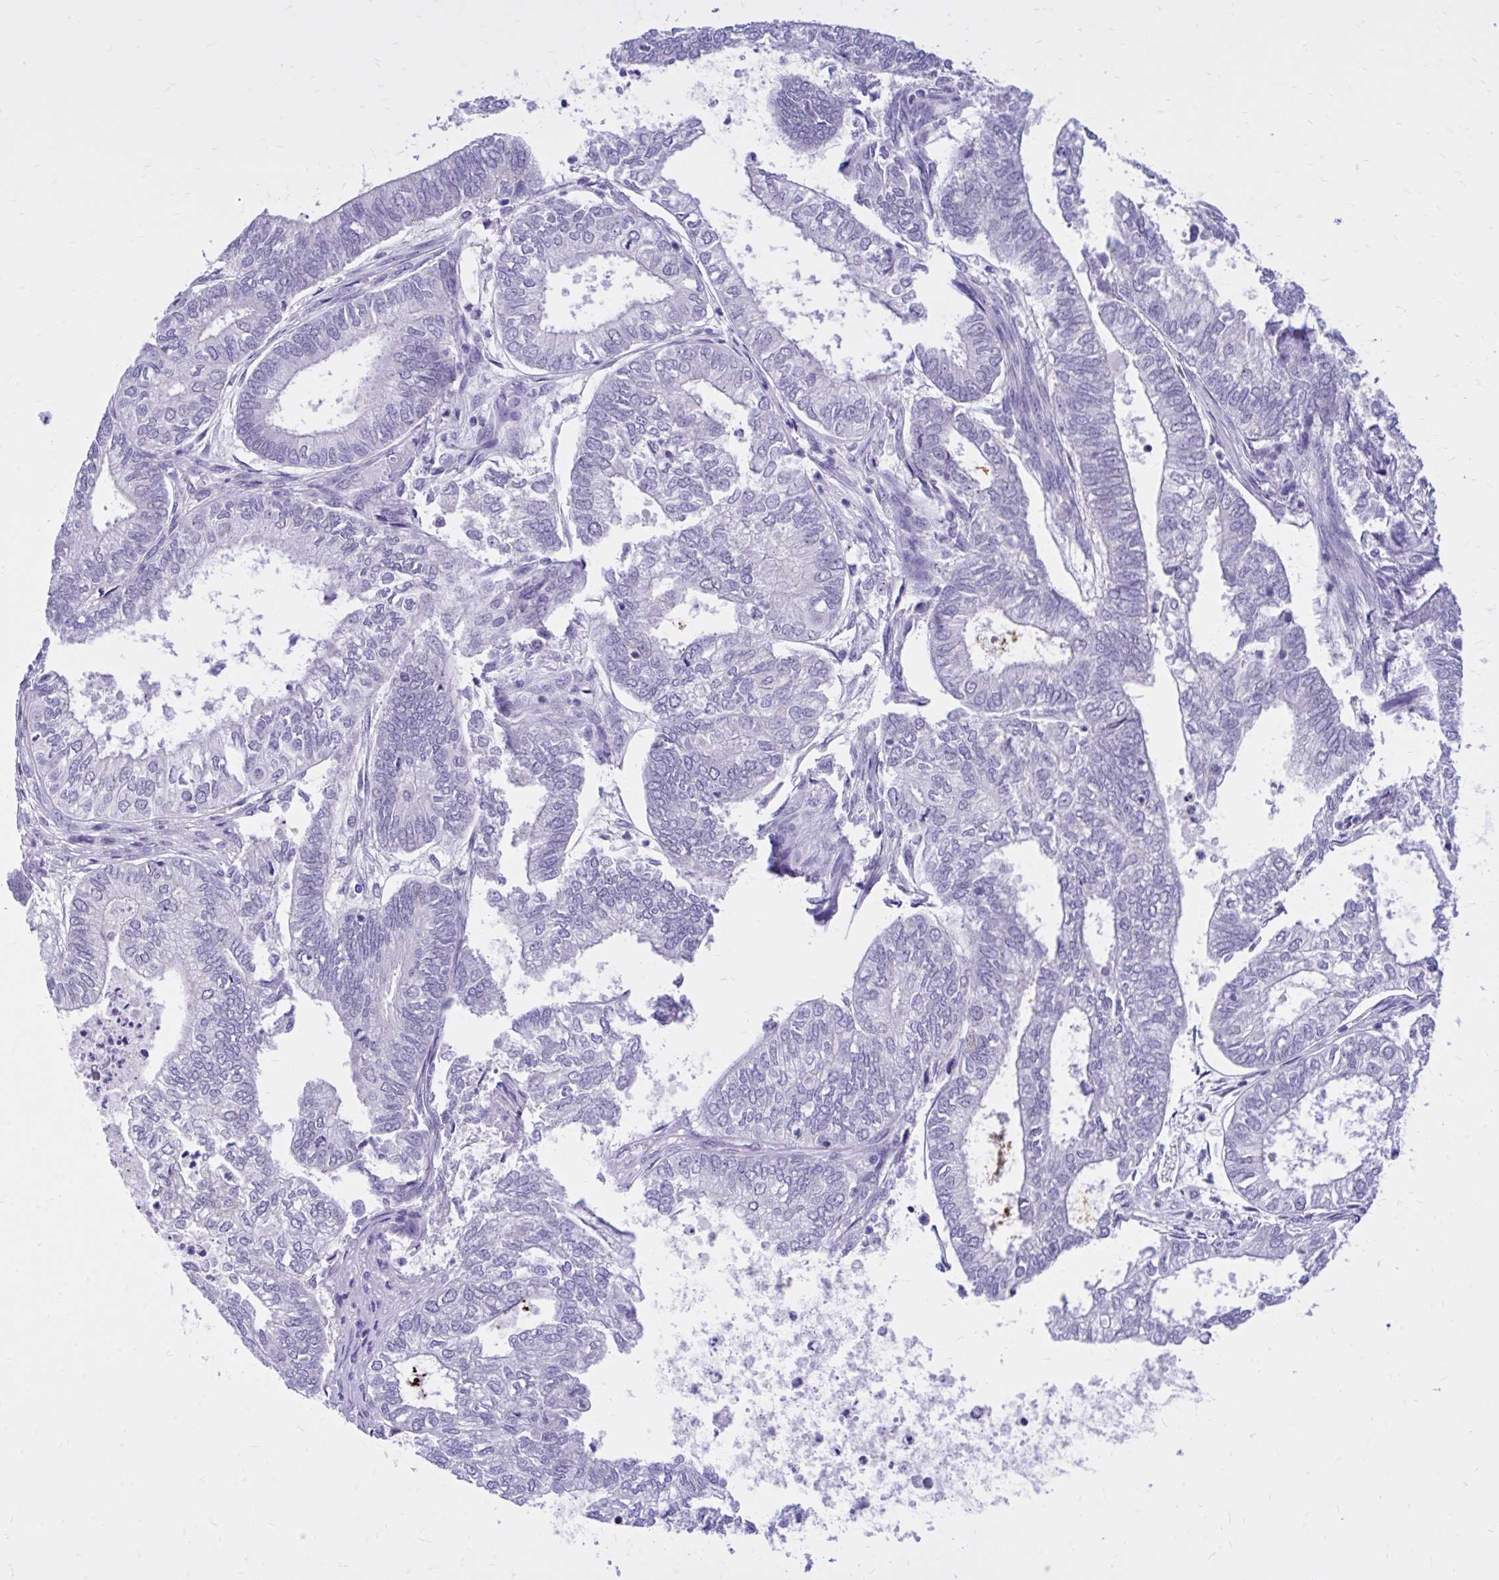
{"staining": {"intensity": "negative", "quantity": "none", "location": "none"}, "tissue": "ovarian cancer", "cell_type": "Tumor cells", "image_type": "cancer", "snomed": [{"axis": "morphology", "description": "Carcinoma, endometroid"}, {"axis": "topography", "description": "Ovary"}], "caption": "Immunohistochemistry of human ovarian cancer (endometroid carcinoma) demonstrates no positivity in tumor cells.", "gene": "ZBTB25", "patient": {"sex": "female", "age": 64}}